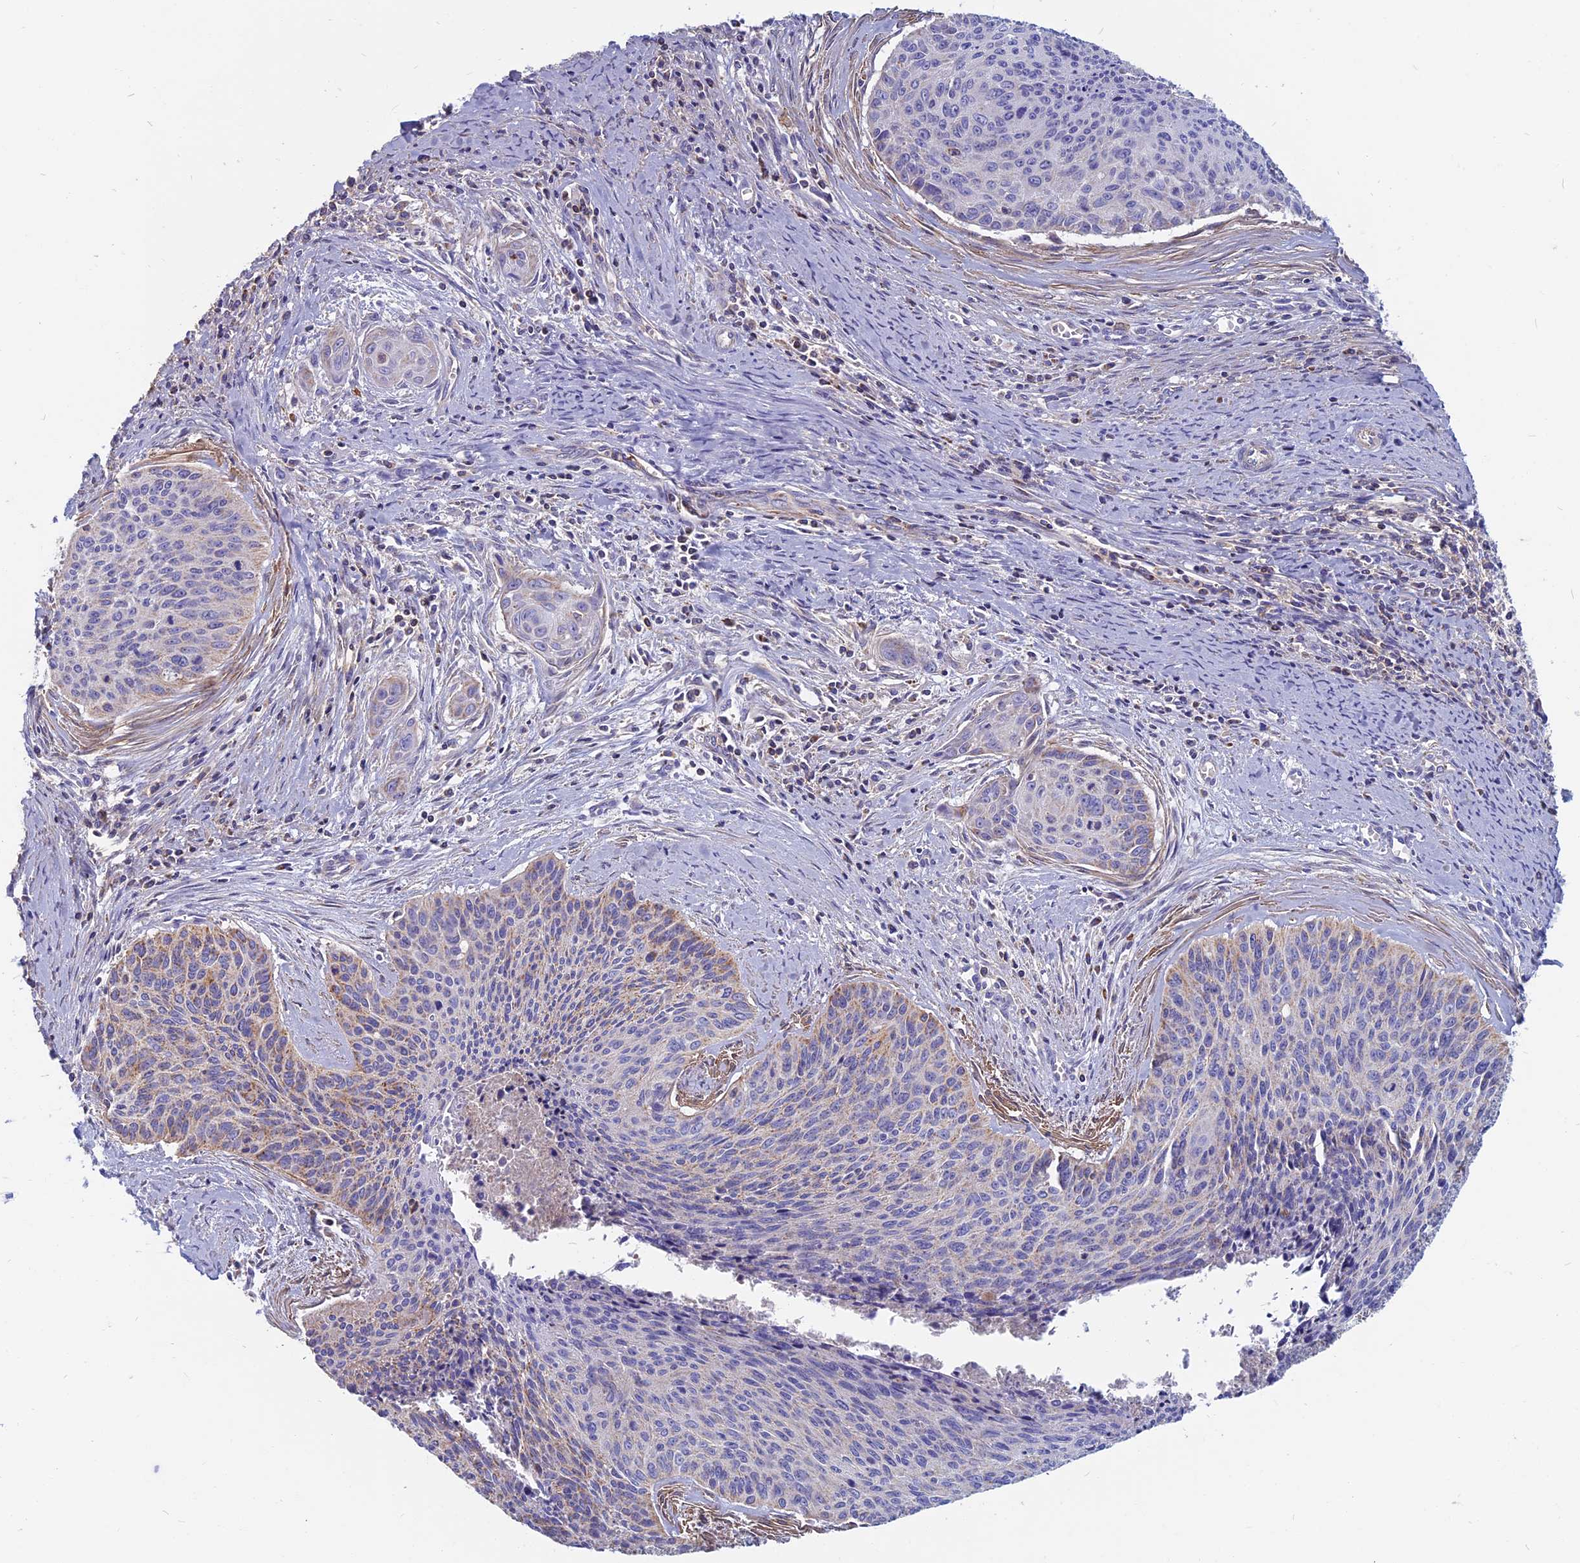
{"staining": {"intensity": "weak", "quantity": "<25%", "location": "cytoplasmic/membranous"}, "tissue": "cervical cancer", "cell_type": "Tumor cells", "image_type": "cancer", "snomed": [{"axis": "morphology", "description": "Squamous cell carcinoma, NOS"}, {"axis": "topography", "description": "Cervix"}], "caption": "This is an immunohistochemistry (IHC) histopathology image of human cervical squamous cell carcinoma. There is no expression in tumor cells.", "gene": "HSD17B8", "patient": {"sex": "female", "age": 55}}